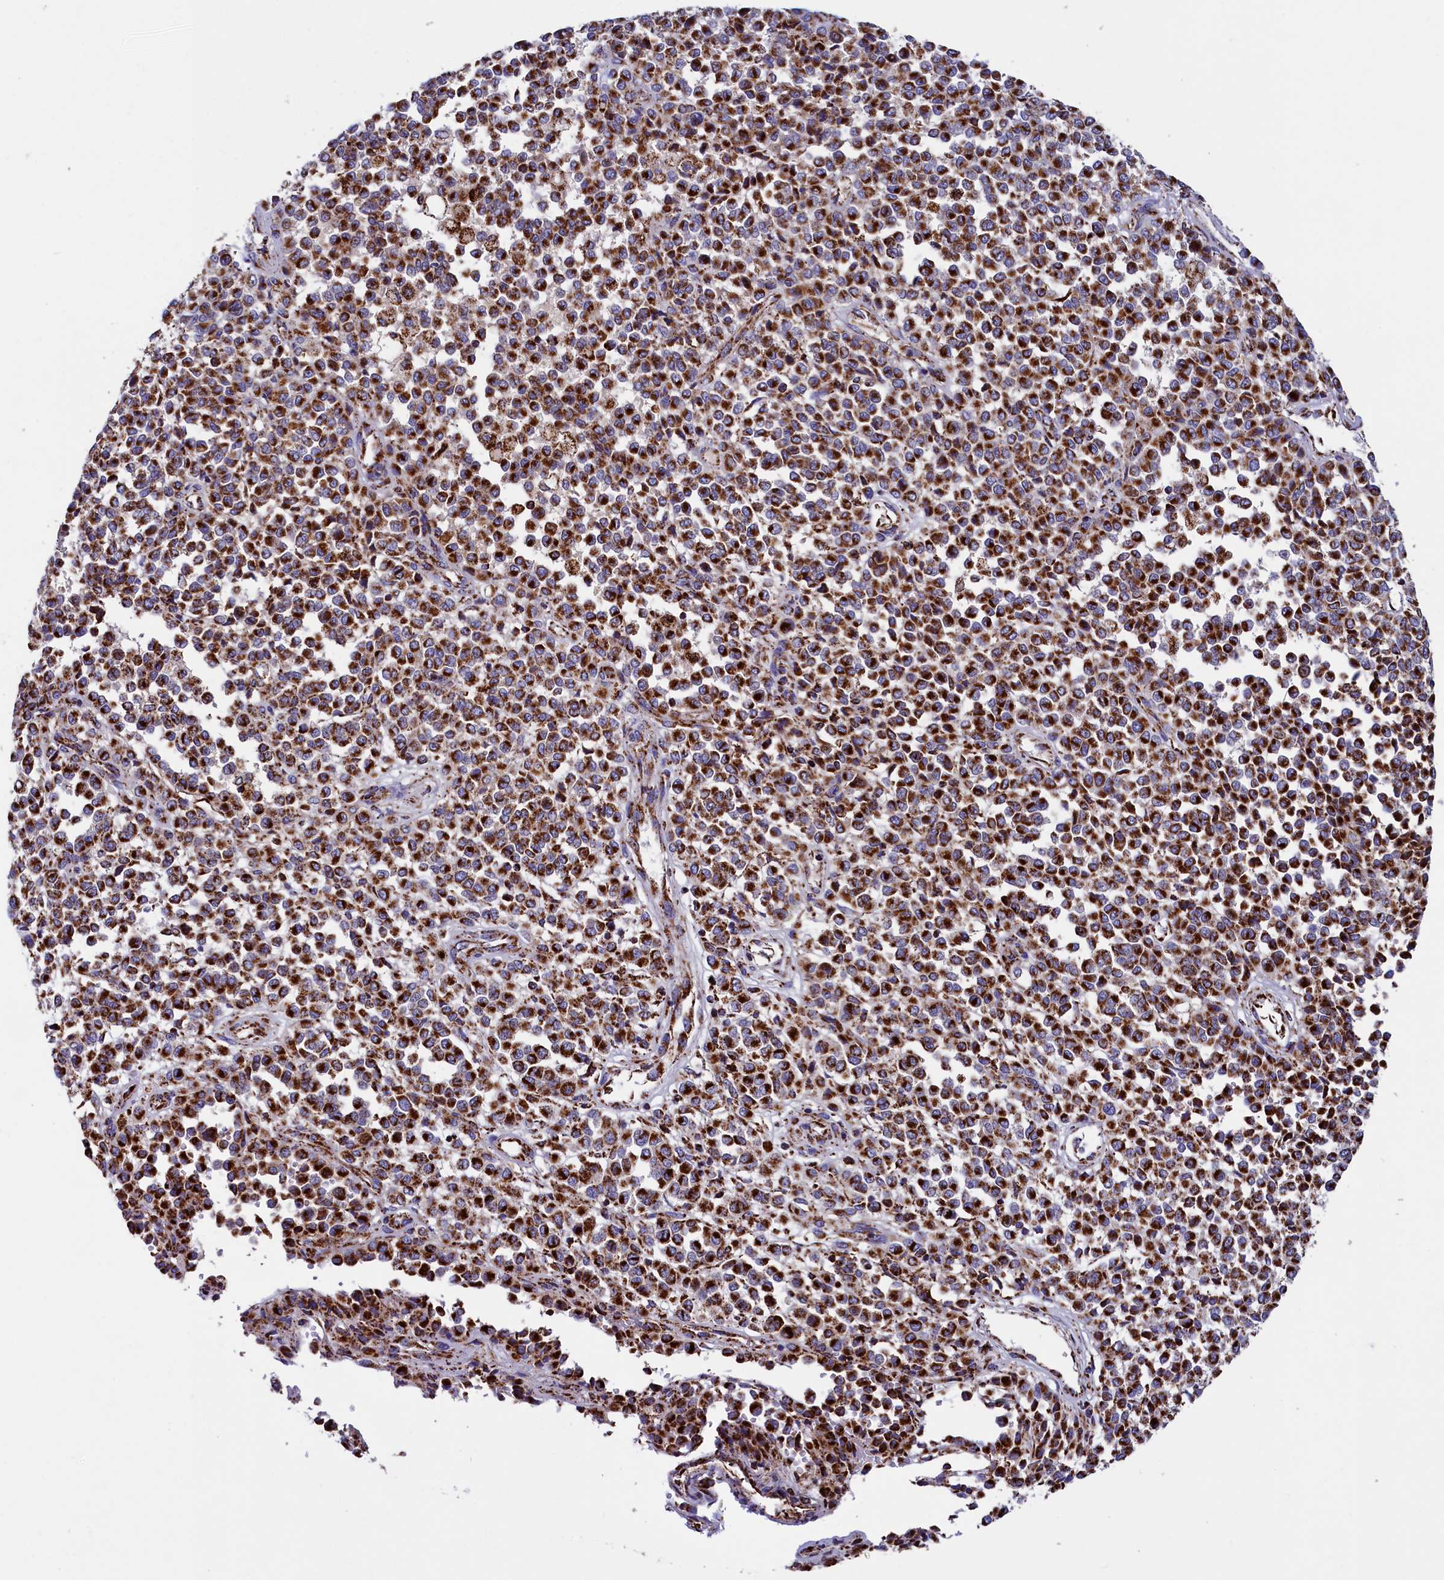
{"staining": {"intensity": "strong", "quantity": ">75%", "location": "cytoplasmic/membranous"}, "tissue": "melanoma", "cell_type": "Tumor cells", "image_type": "cancer", "snomed": [{"axis": "morphology", "description": "Malignant melanoma, Metastatic site"}, {"axis": "topography", "description": "Pancreas"}], "caption": "DAB immunohistochemical staining of melanoma shows strong cytoplasmic/membranous protein positivity in about >75% of tumor cells. Using DAB (3,3'-diaminobenzidine) (brown) and hematoxylin (blue) stains, captured at high magnification using brightfield microscopy.", "gene": "SLC39A3", "patient": {"sex": "female", "age": 30}}